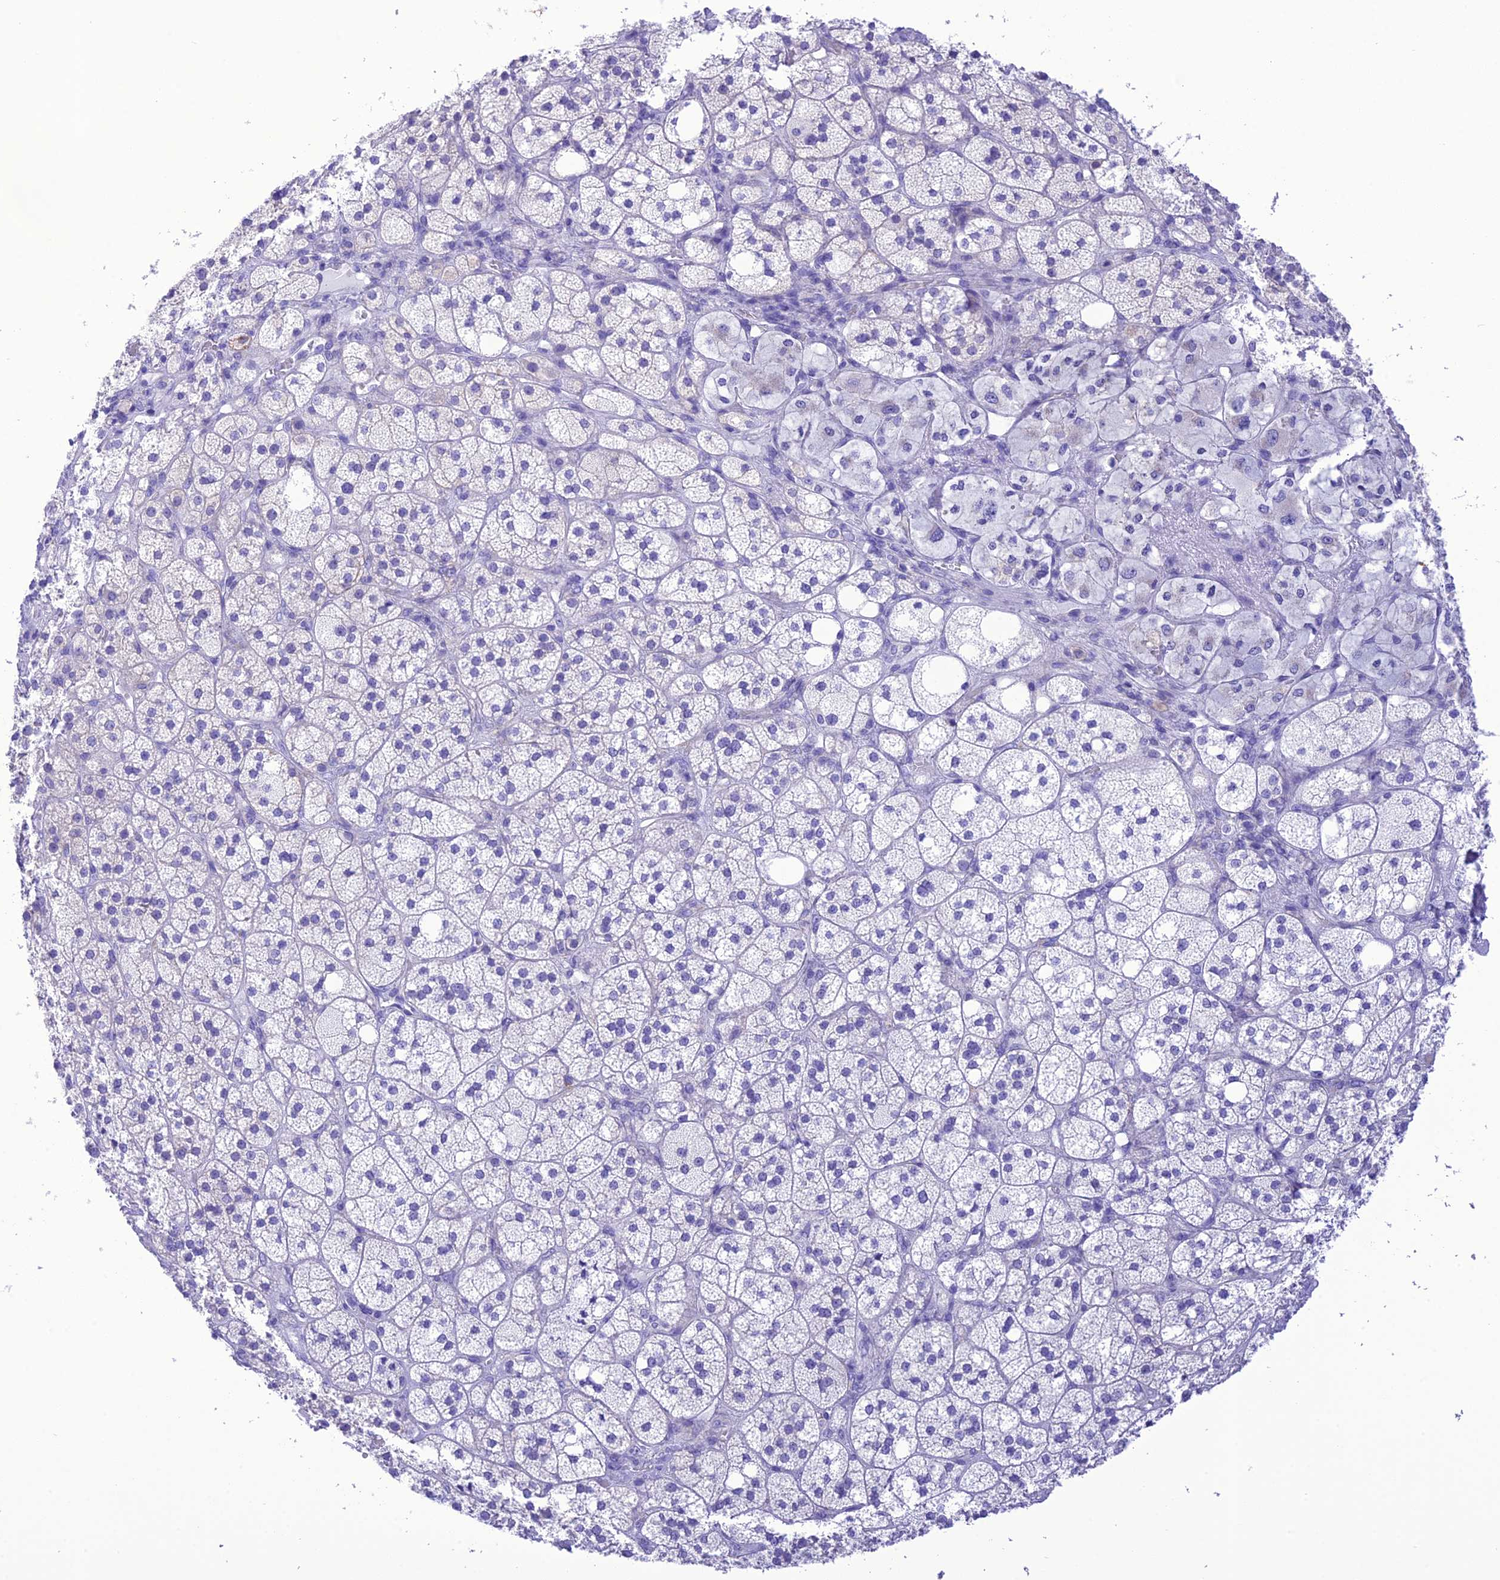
{"staining": {"intensity": "moderate", "quantity": "<25%", "location": "cytoplasmic/membranous"}, "tissue": "adrenal gland", "cell_type": "Glandular cells", "image_type": "normal", "snomed": [{"axis": "morphology", "description": "Normal tissue, NOS"}, {"axis": "topography", "description": "Adrenal gland"}], "caption": "Protein expression by immunohistochemistry demonstrates moderate cytoplasmic/membranous expression in approximately <25% of glandular cells in benign adrenal gland.", "gene": "VPS52", "patient": {"sex": "male", "age": 61}}